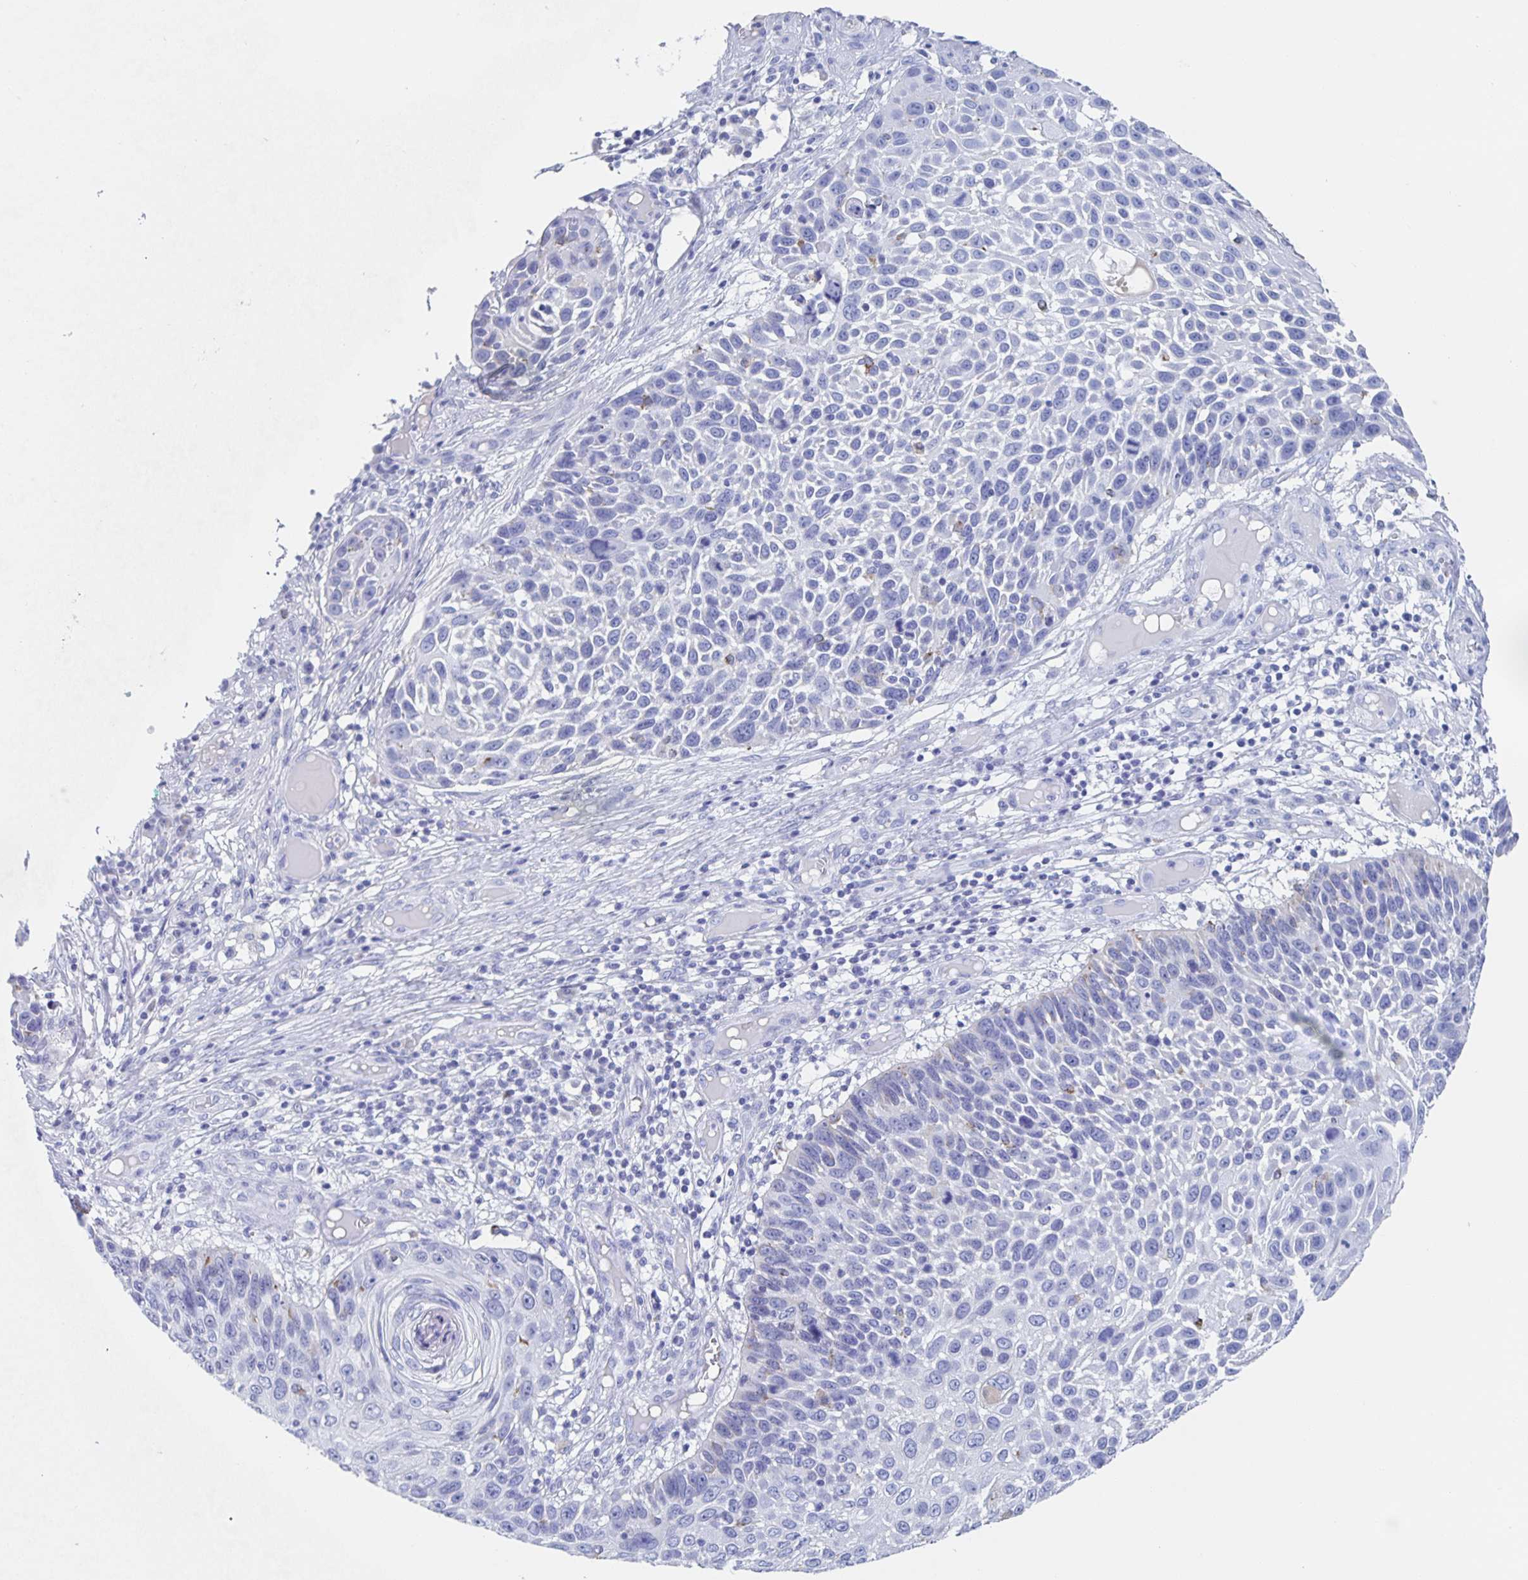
{"staining": {"intensity": "negative", "quantity": "none", "location": "none"}, "tissue": "skin cancer", "cell_type": "Tumor cells", "image_type": "cancer", "snomed": [{"axis": "morphology", "description": "Squamous cell carcinoma, NOS"}, {"axis": "topography", "description": "Skin"}], "caption": "An immunohistochemistry (IHC) histopathology image of skin cancer (squamous cell carcinoma) is shown. There is no staining in tumor cells of skin cancer (squamous cell carcinoma).", "gene": "DMBT1", "patient": {"sex": "male", "age": 92}}